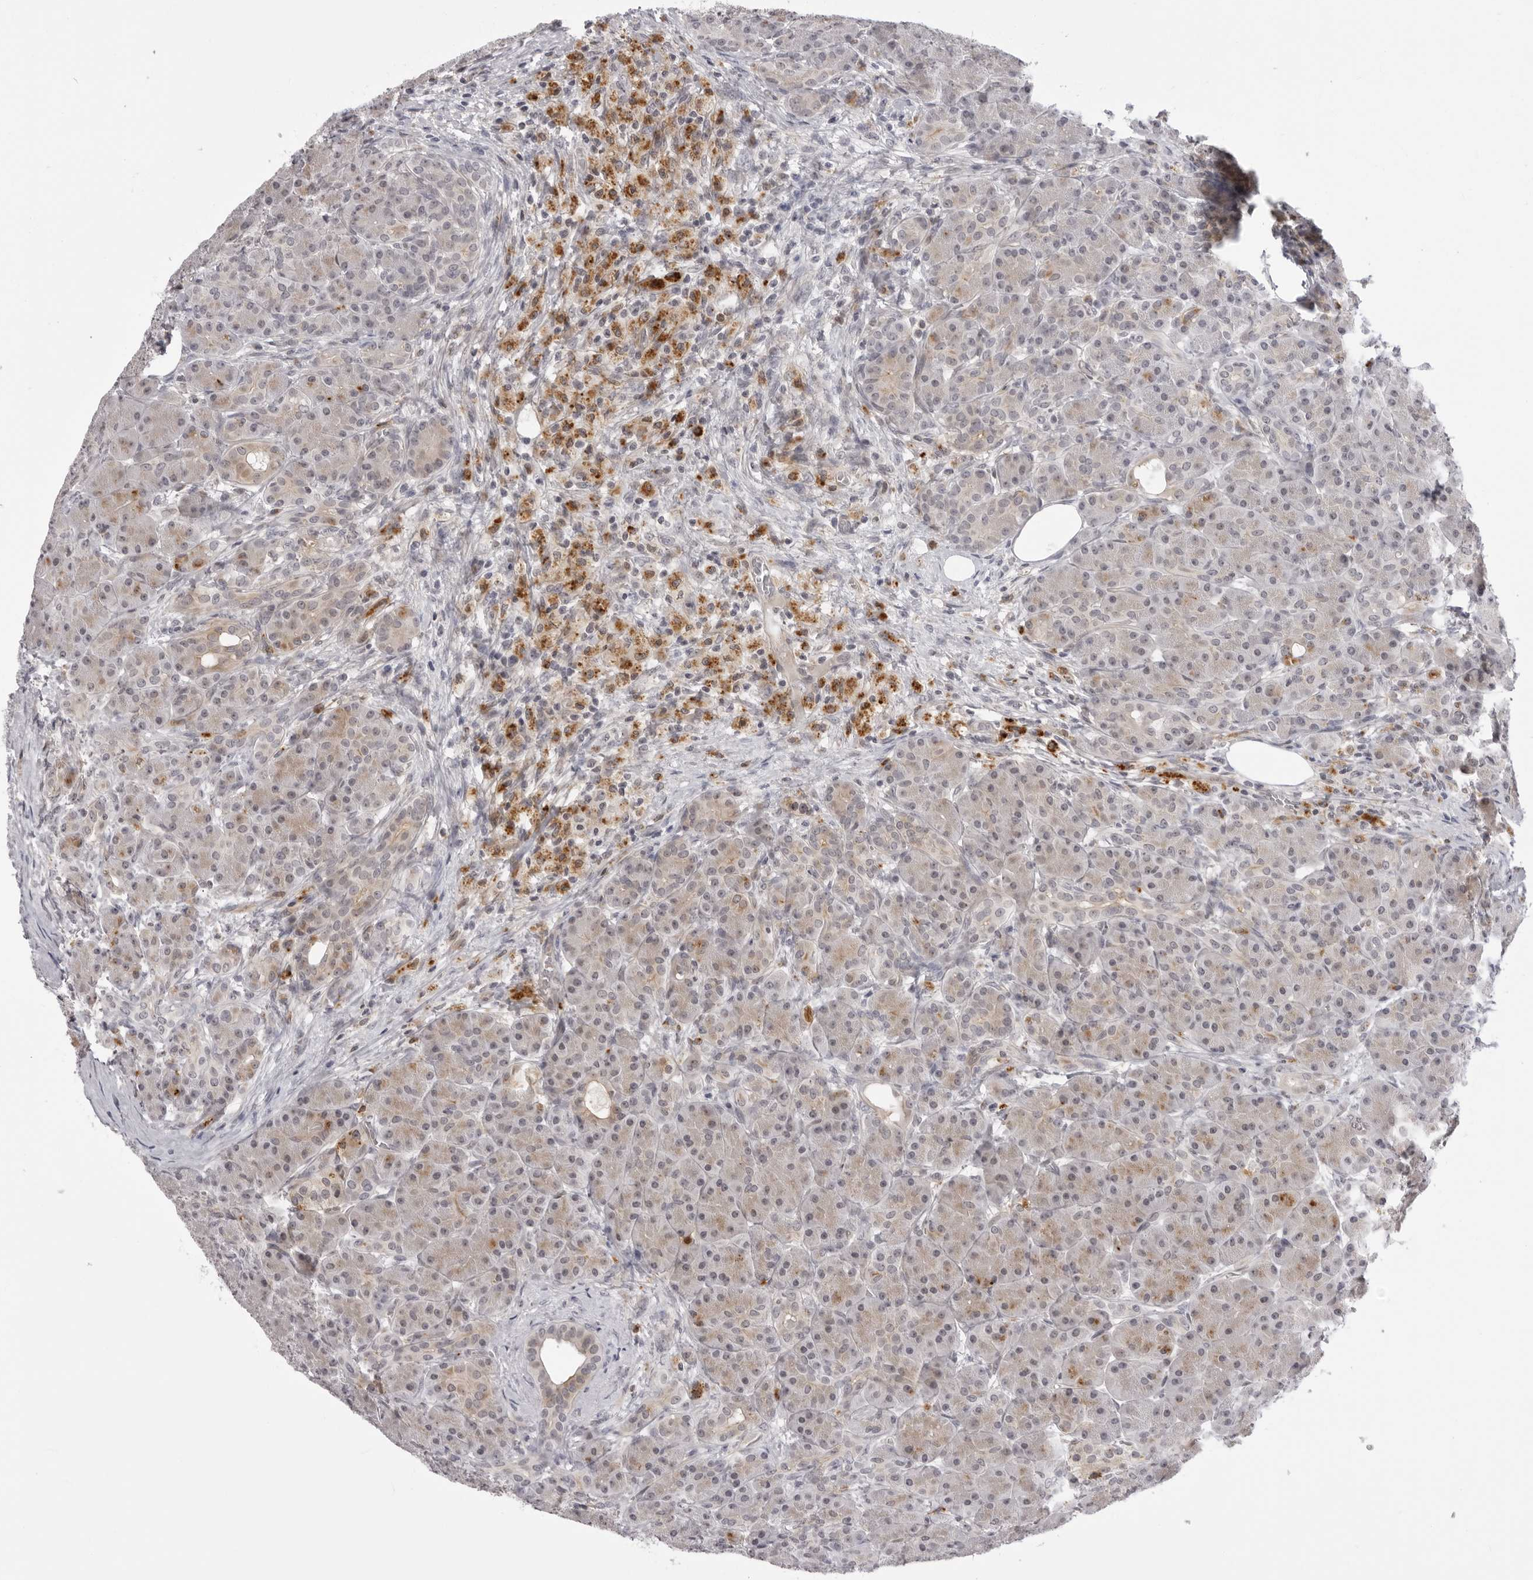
{"staining": {"intensity": "moderate", "quantity": "25%-75%", "location": "cytoplasmic/membranous"}, "tissue": "pancreas", "cell_type": "Exocrine glandular cells", "image_type": "normal", "snomed": [{"axis": "morphology", "description": "Normal tissue, NOS"}, {"axis": "topography", "description": "Pancreas"}], "caption": "Immunohistochemical staining of benign human pancreas displays medium levels of moderate cytoplasmic/membranous positivity in approximately 25%-75% of exocrine glandular cells. The staining was performed using DAB (3,3'-diaminobenzidine) to visualize the protein expression in brown, while the nuclei were stained in blue with hematoxylin (Magnification: 20x).", "gene": "SUGCT", "patient": {"sex": "male", "age": 63}}